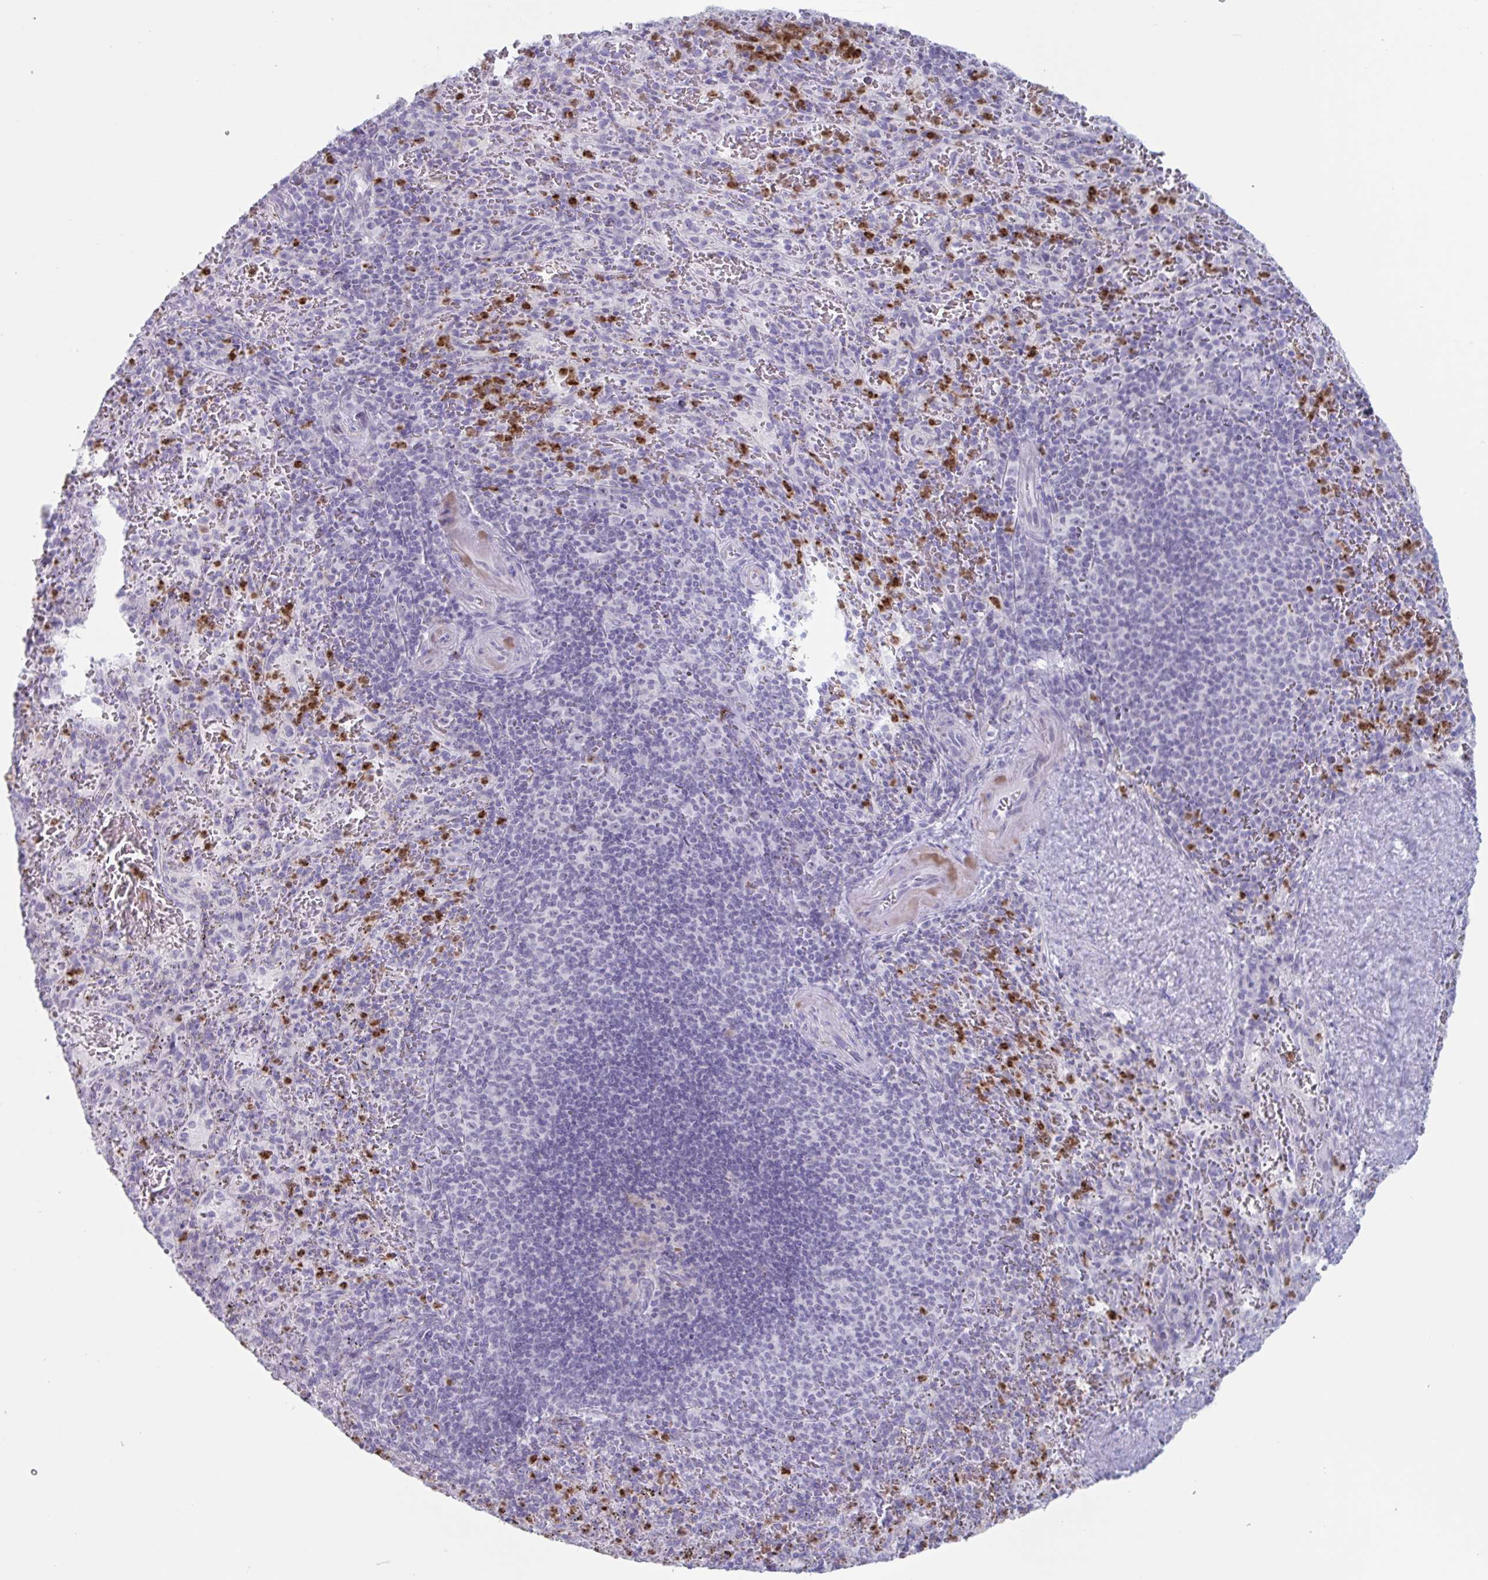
{"staining": {"intensity": "strong", "quantity": "<25%", "location": "cytoplasmic/membranous"}, "tissue": "spleen", "cell_type": "Cells in red pulp", "image_type": "normal", "snomed": [{"axis": "morphology", "description": "Normal tissue, NOS"}, {"axis": "topography", "description": "Spleen"}], "caption": "Benign spleen reveals strong cytoplasmic/membranous expression in about <25% of cells in red pulp, visualized by immunohistochemistry.", "gene": "CYP4F11", "patient": {"sex": "male", "age": 57}}